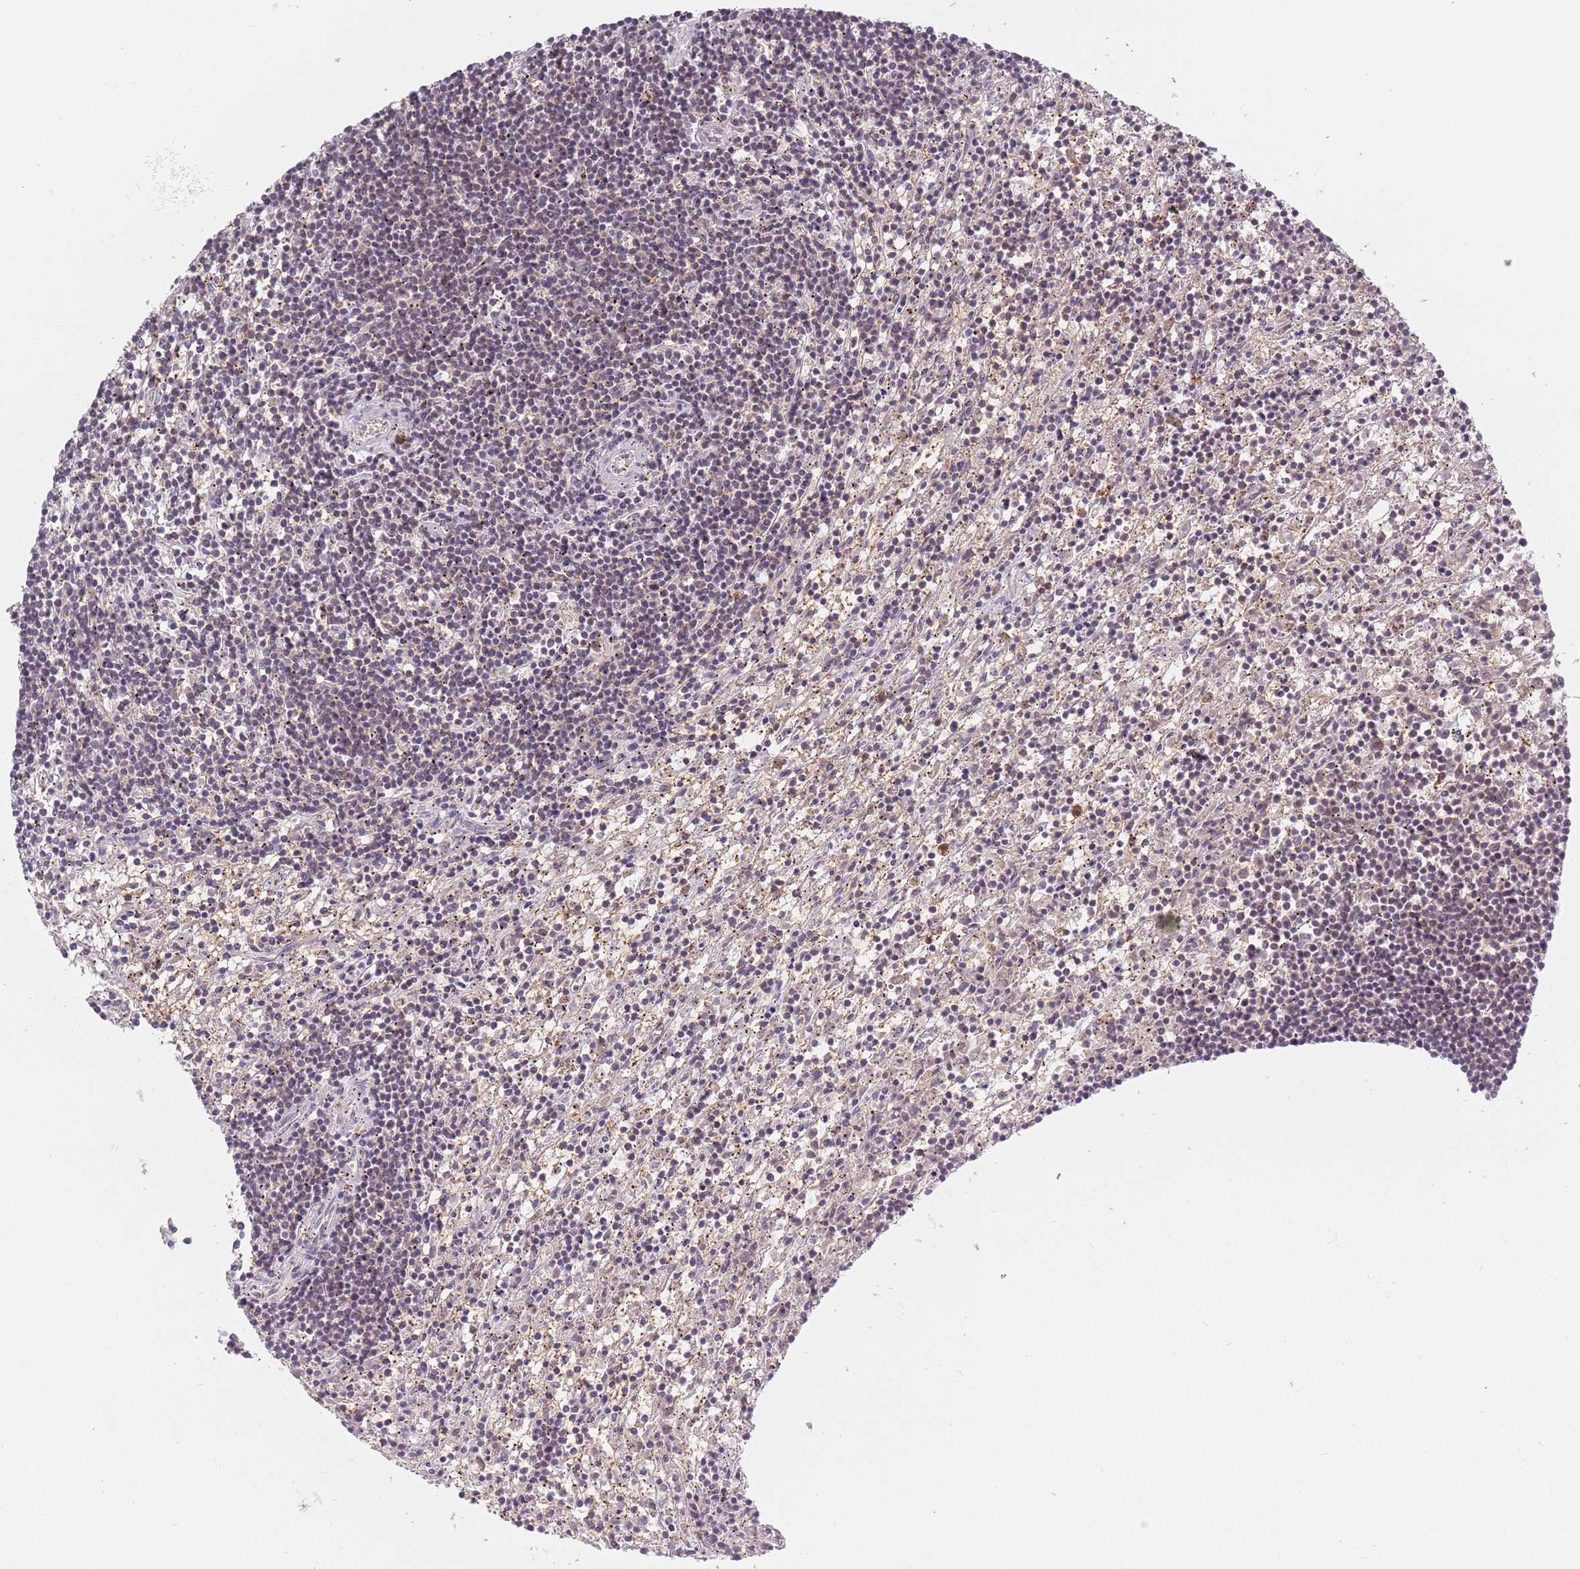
{"staining": {"intensity": "negative", "quantity": "none", "location": "none"}, "tissue": "lymphoma", "cell_type": "Tumor cells", "image_type": "cancer", "snomed": [{"axis": "morphology", "description": "Malignant lymphoma, non-Hodgkin's type, Low grade"}, {"axis": "topography", "description": "Spleen"}], "caption": "This is an immunohistochemistry micrograph of low-grade malignant lymphoma, non-Hodgkin's type. There is no positivity in tumor cells.", "gene": "ASB13", "patient": {"sex": "male", "age": 76}}